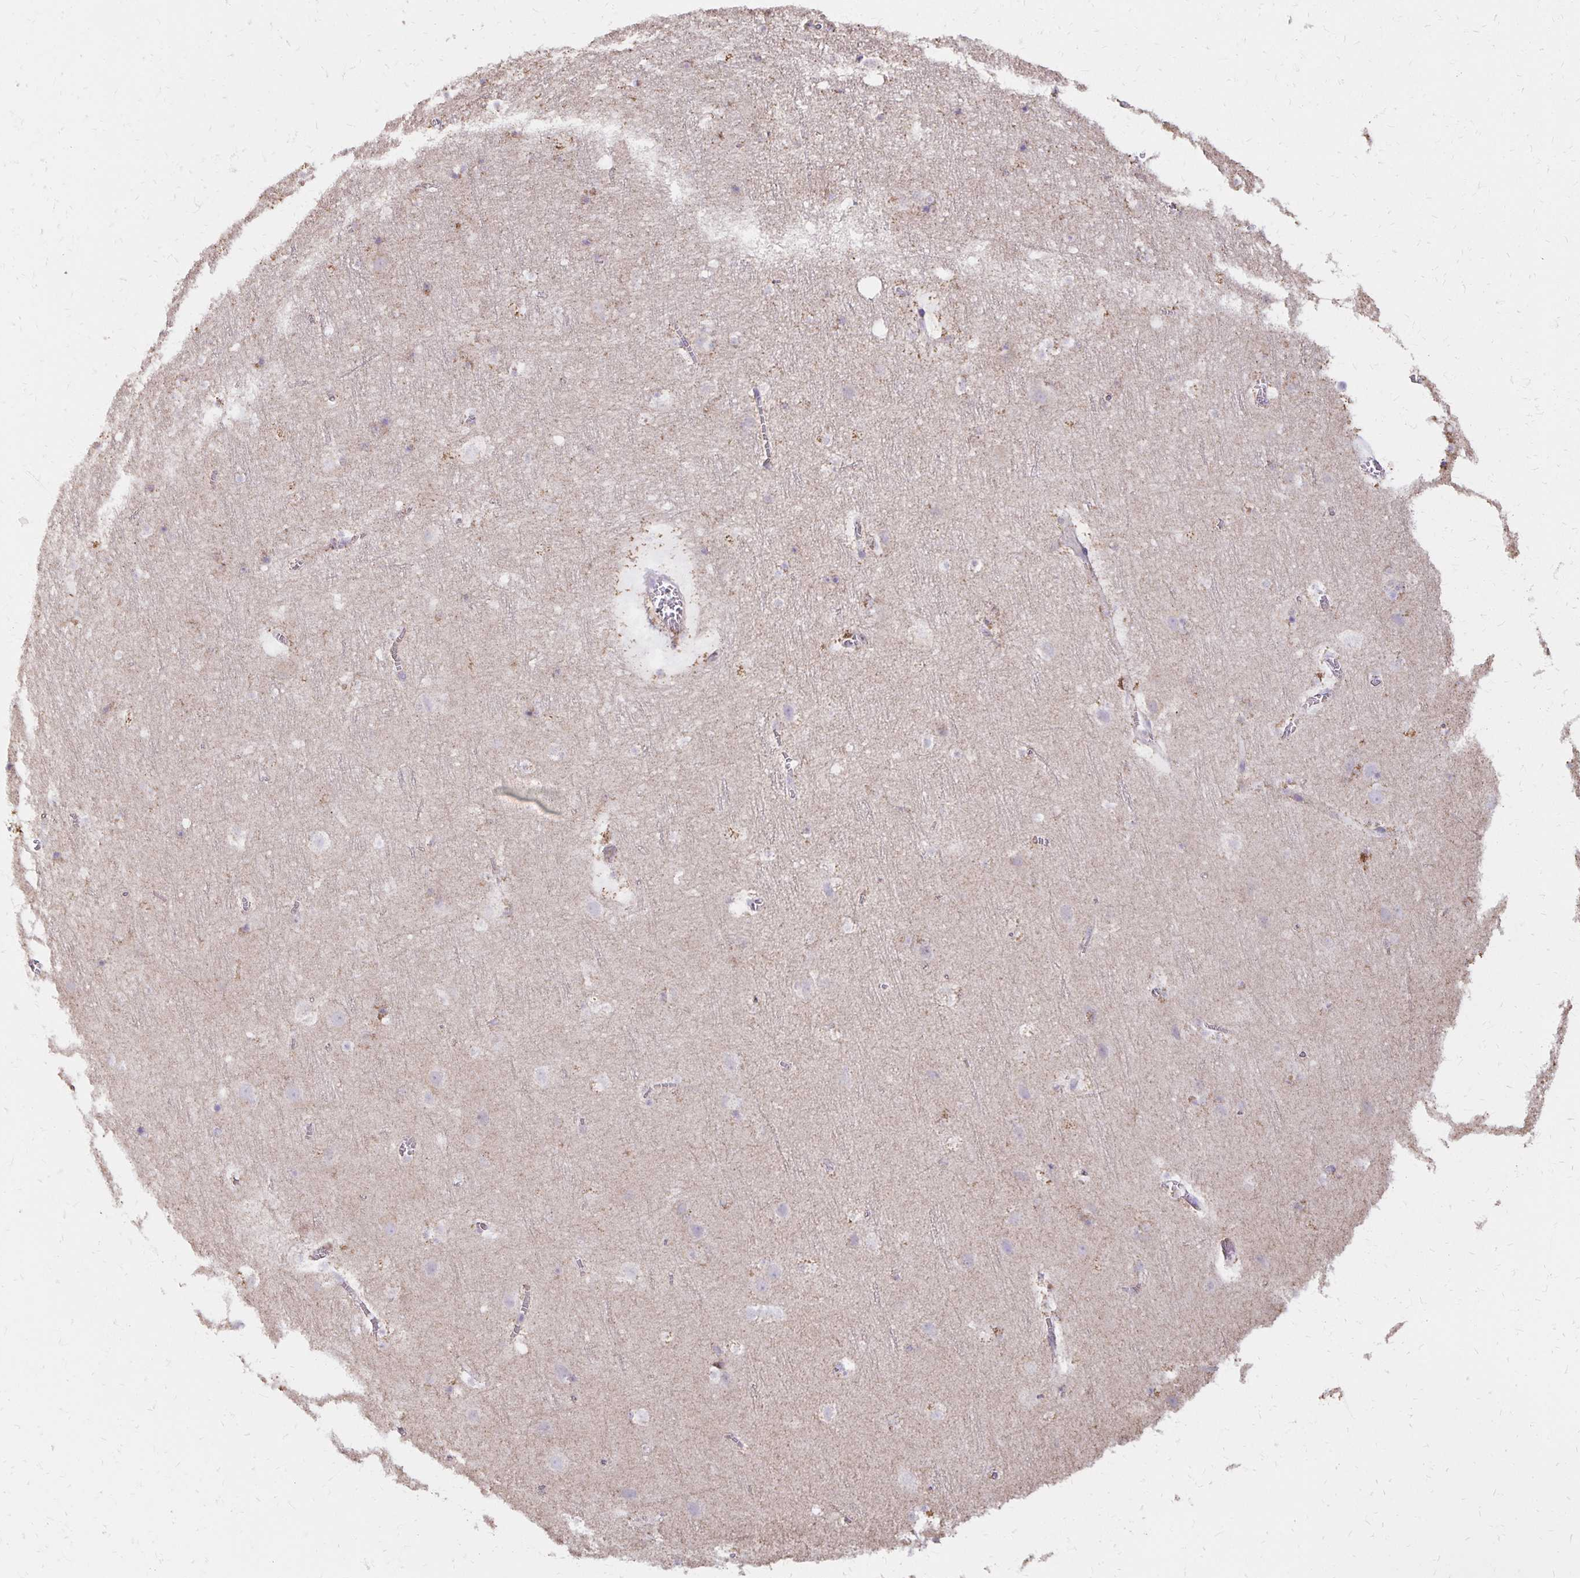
{"staining": {"intensity": "negative", "quantity": "none", "location": "none"}, "tissue": "cerebral cortex", "cell_type": "Endothelial cells", "image_type": "normal", "snomed": [{"axis": "morphology", "description": "Normal tissue, NOS"}, {"axis": "topography", "description": "Cerebral cortex"}], "caption": "Endothelial cells show no significant protein staining in benign cerebral cortex. Nuclei are stained in blue.", "gene": "IER3", "patient": {"sex": "female", "age": 42}}